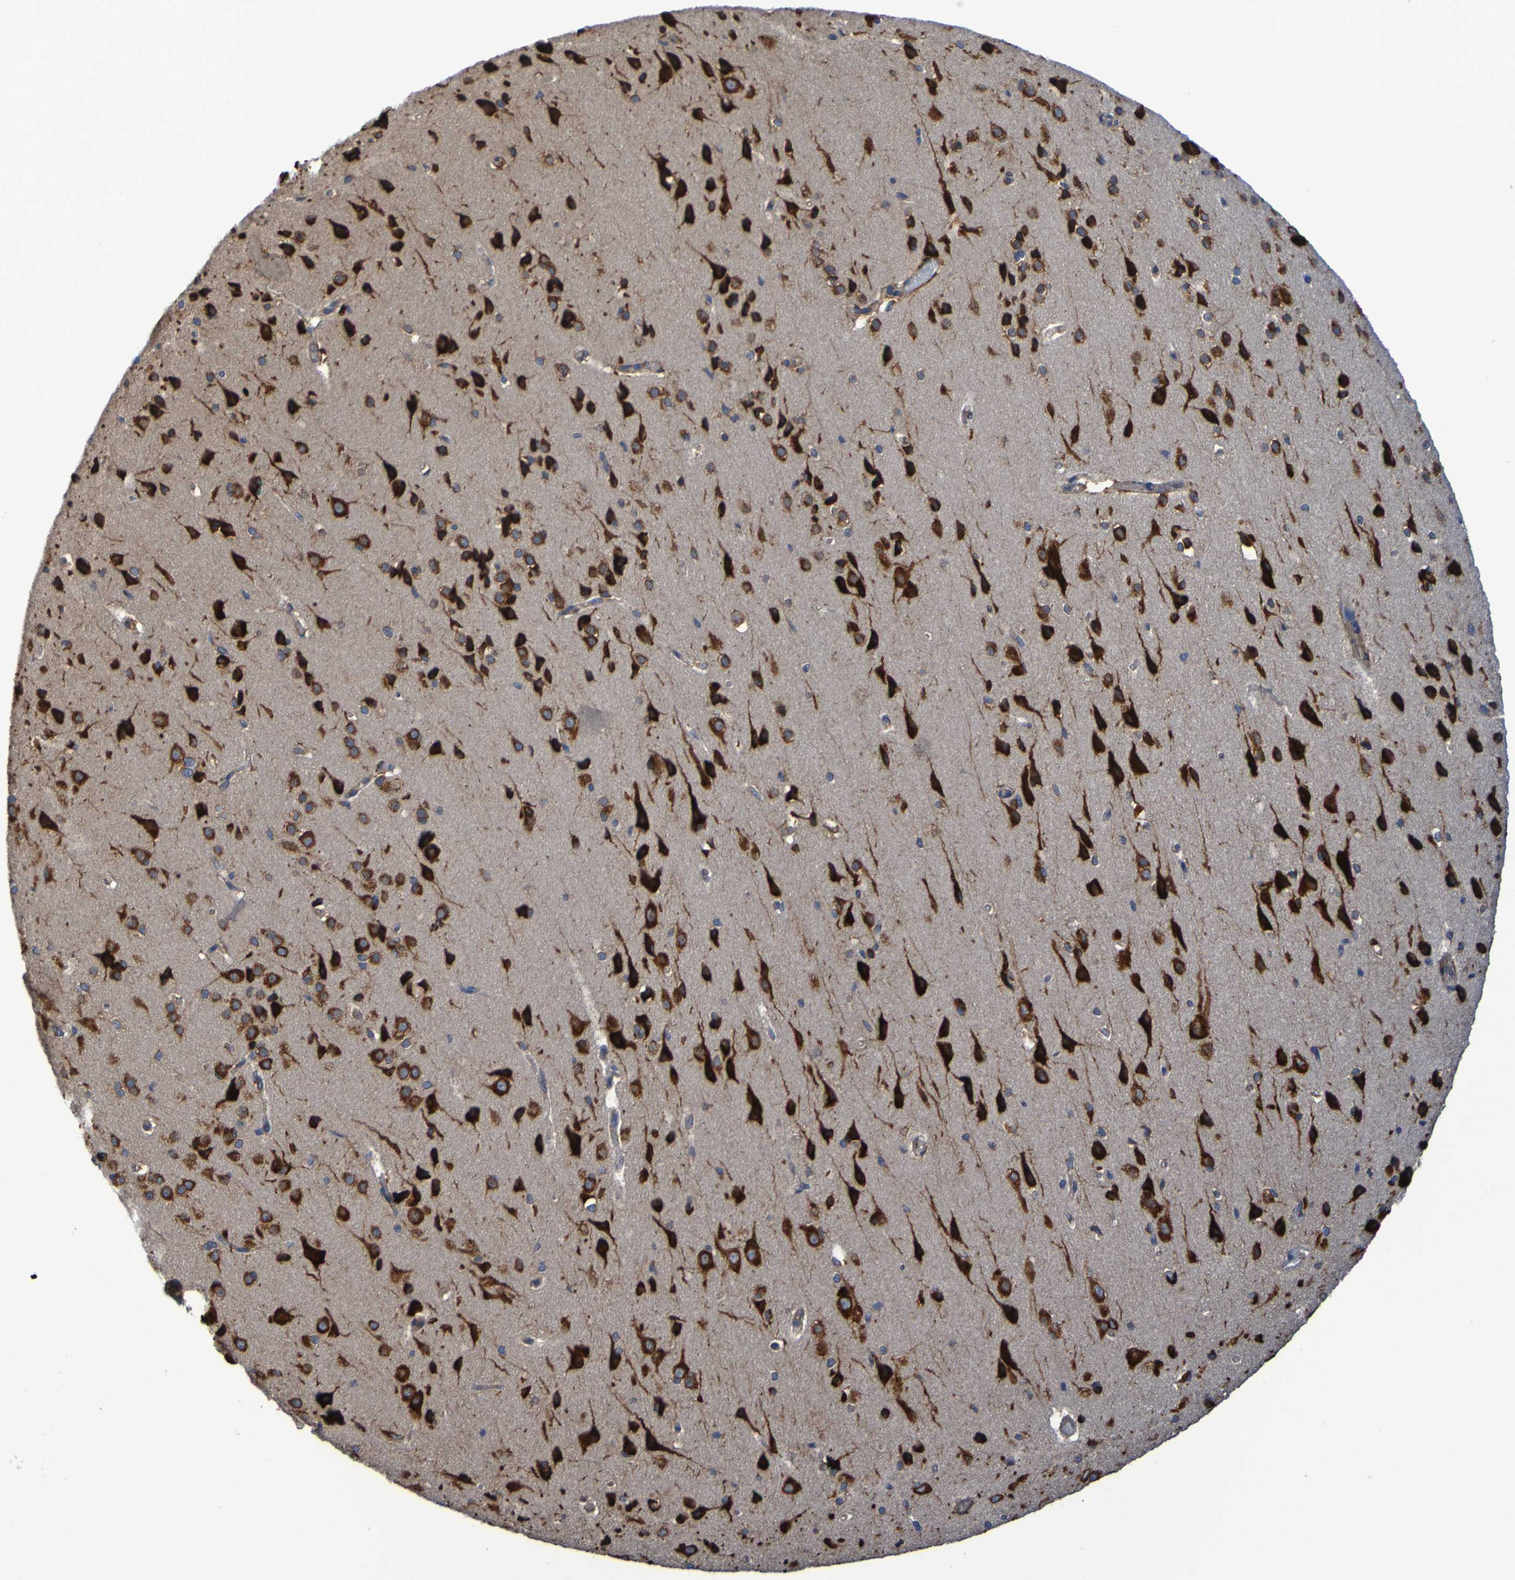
{"staining": {"intensity": "negative", "quantity": "none", "location": "none"}, "tissue": "cerebral cortex", "cell_type": "Endothelial cells", "image_type": "normal", "snomed": [{"axis": "morphology", "description": "Normal tissue, NOS"}, {"axis": "morphology", "description": "Developmental malformation"}, {"axis": "topography", "description": "Cerebral cortex"}], "caption": "Endothelial cells show no significant protein expression in unremarkable cerebral cortex. (Immunohistochemistry (ihc), brightfield microscopy, high magnification).", "gene": "FKBP3", "patient": {"sex": "female", "age": 30}}